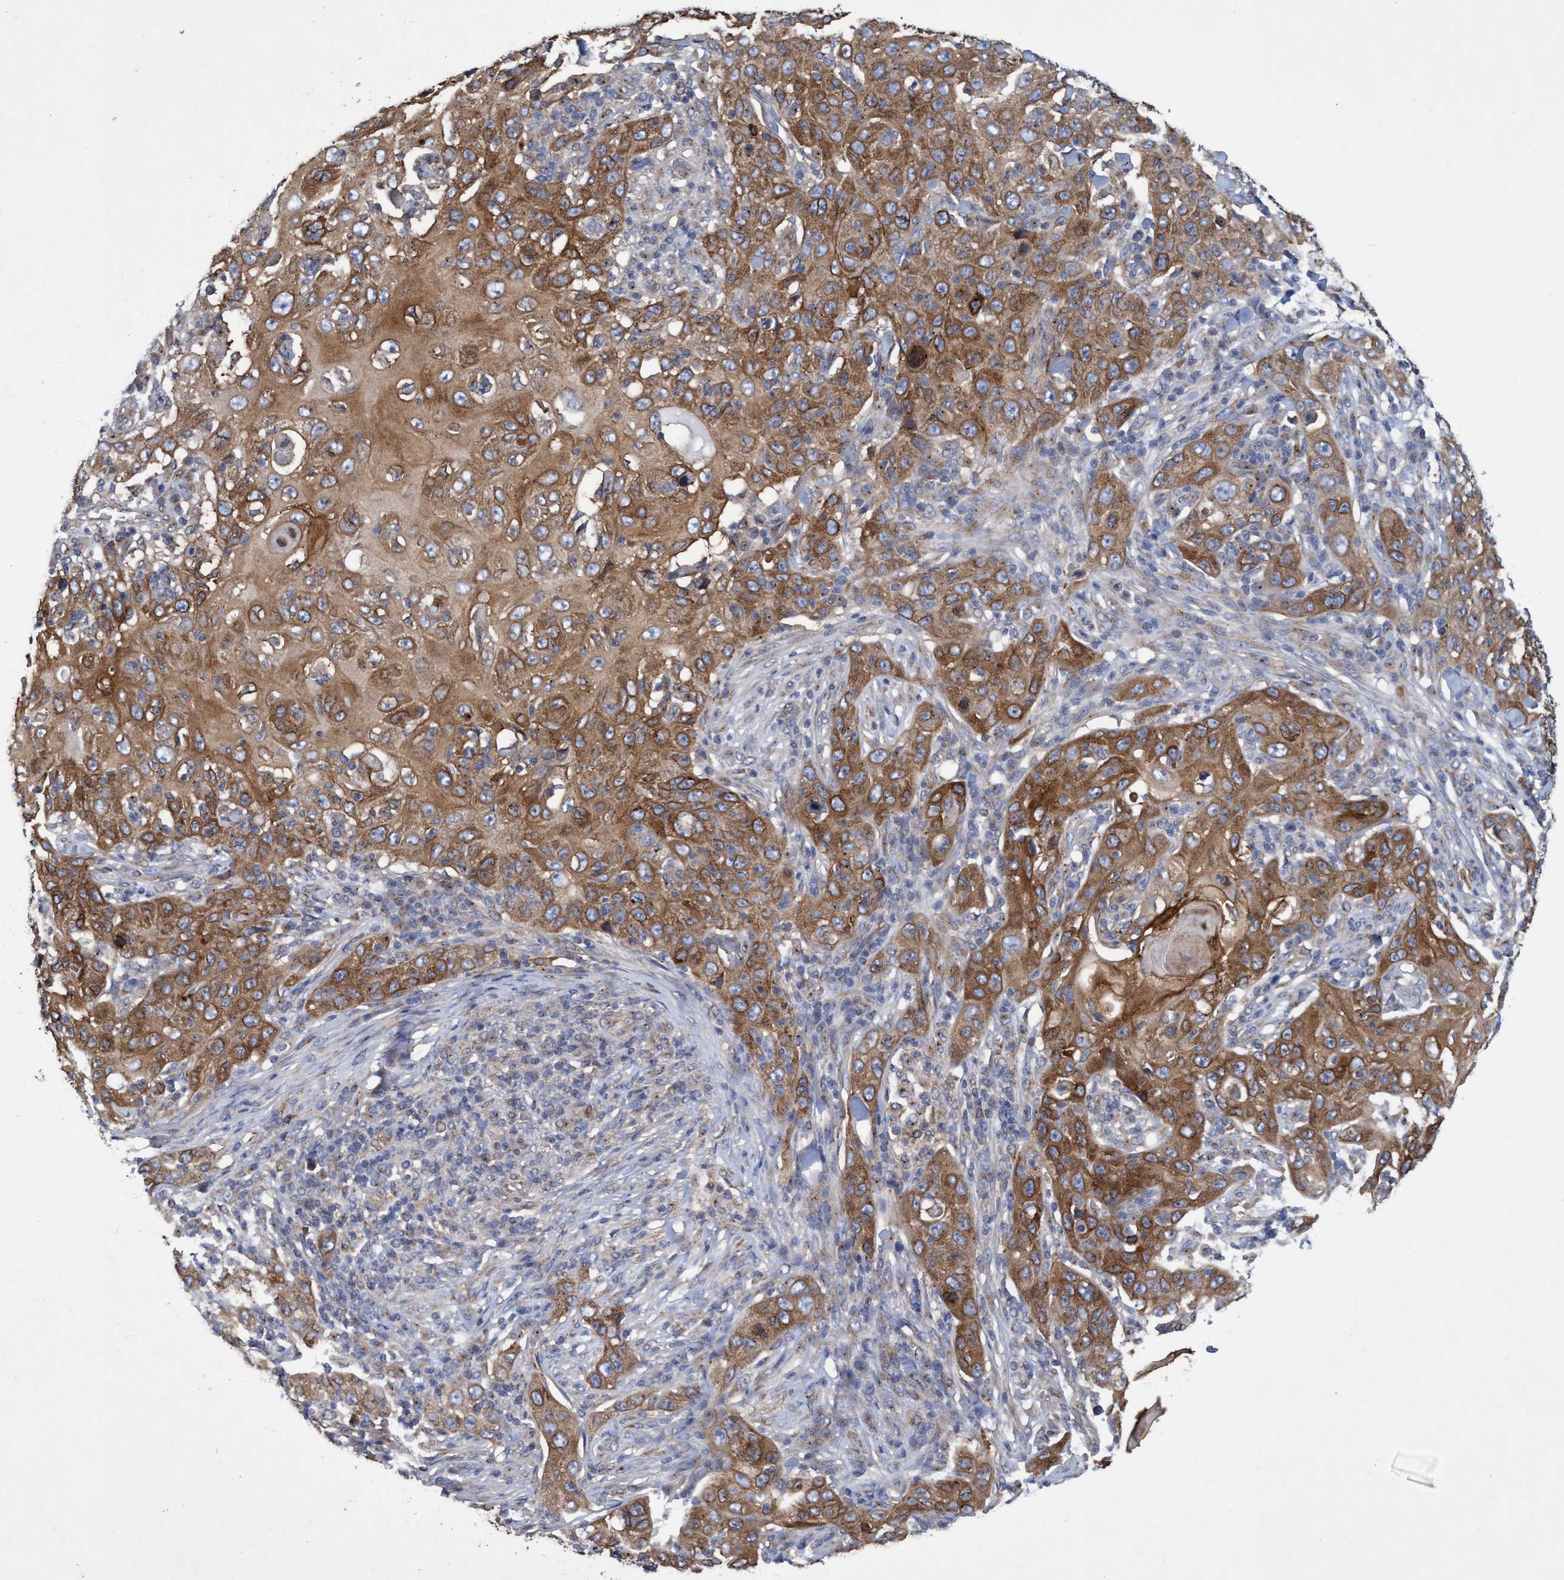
{"staining": {"intensity": "moderate", "quantity": ">75%", "location": "cytoplasmic/membranous"}, "tissue": "skin cancer", "cell_type": "Tumor cells", "image_type": "cancer", "snomed": [{"axis": "morphology", "description": "Squamous cell carcinoma, NOS"}, {"axis": "topography", "description": "Skin"}], "caption": "IHC micrograph of neoplastic tissue: squamous cell carcinoma (skin) stained using IHC demonstrates medium levels of moderate protein expression localized specifically in the cytoplasmic/membranous of tumor cells, appearing as a cytoplasmic/membranous brown color.", "gene": "BICD2", "patient": {"sex": "female", "age": 88}}